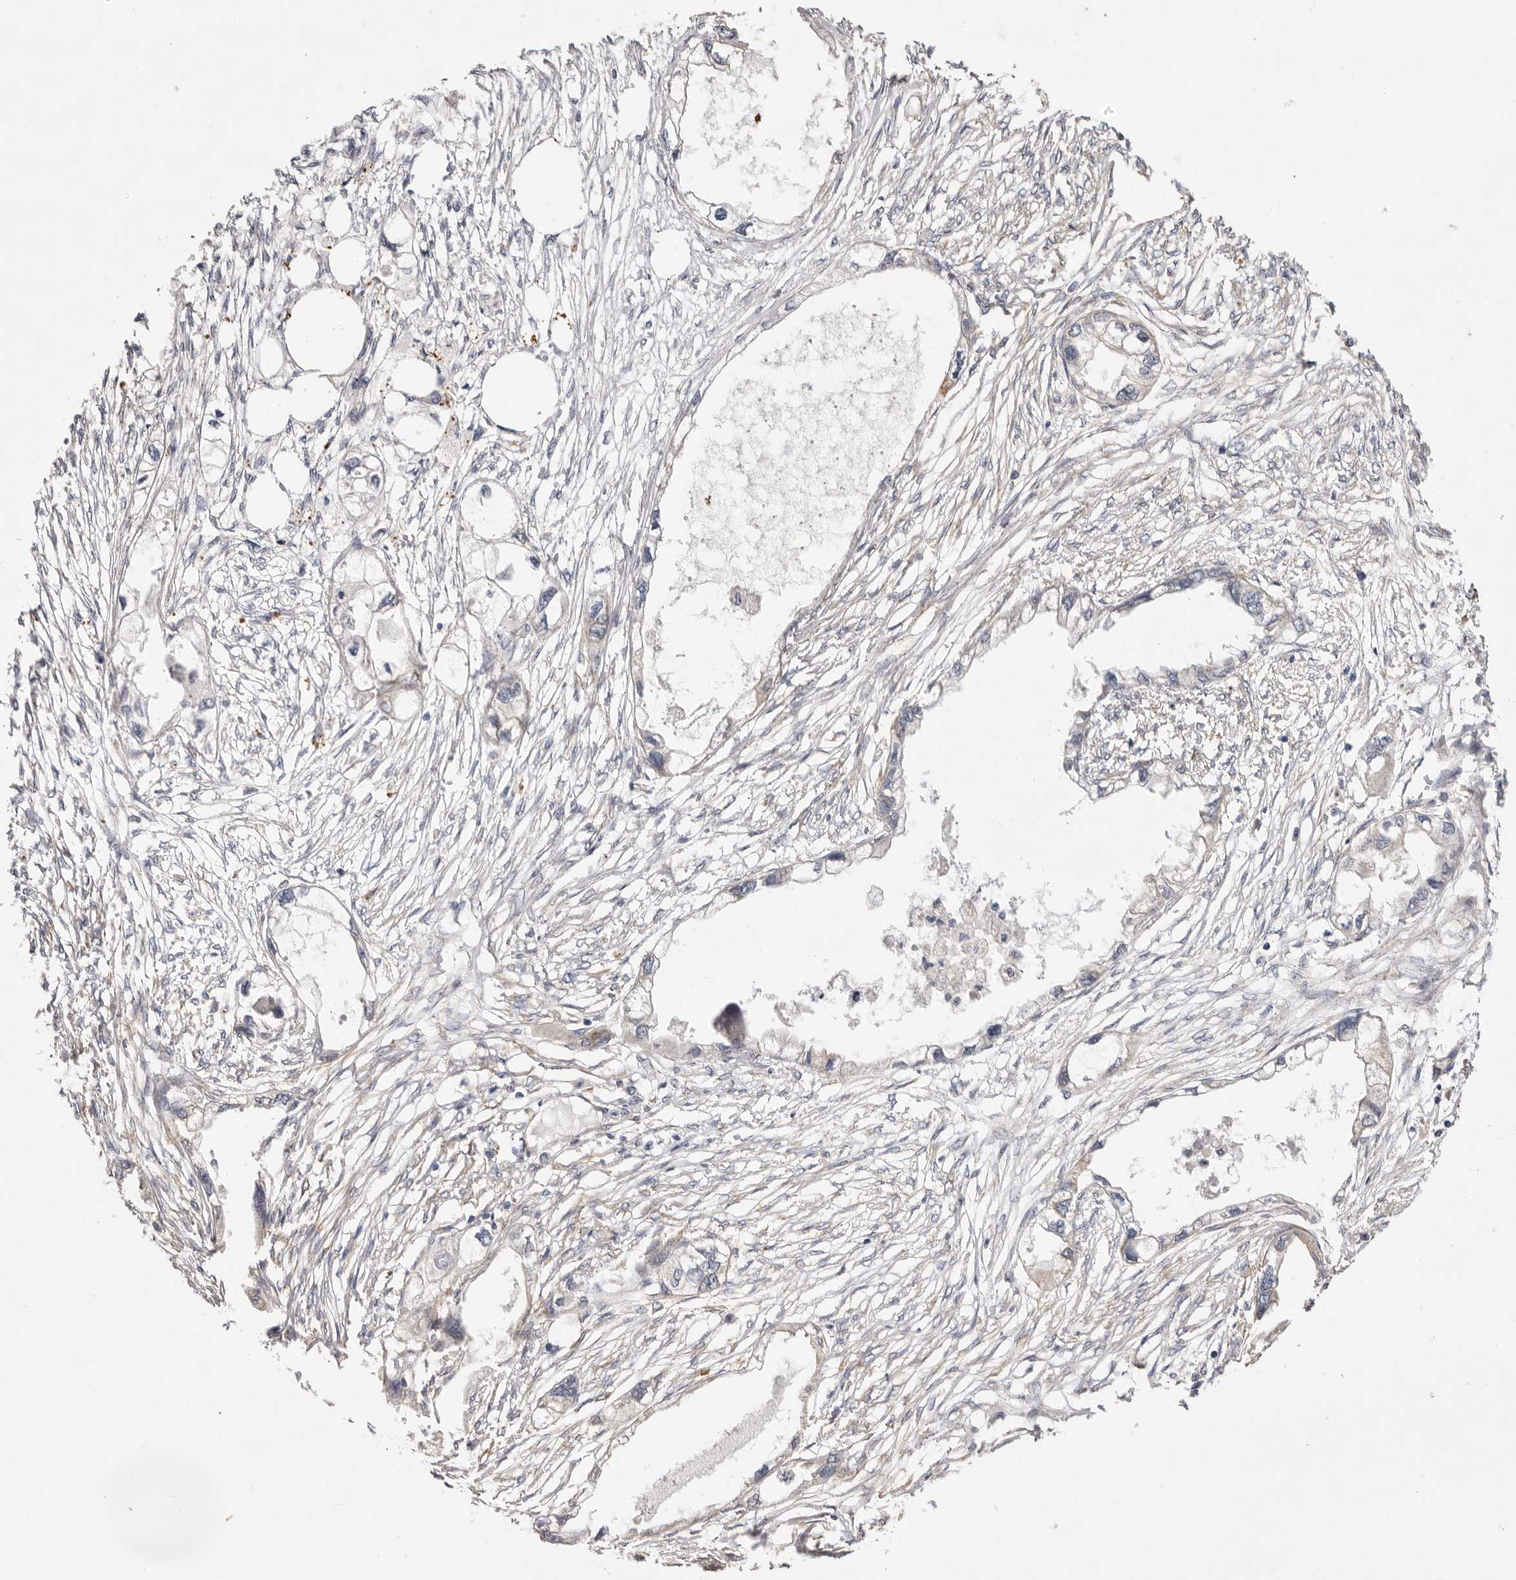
{"staining": {"intensity": "negative", "quantity": "none", "location": "none"}, "tissue": "endometrial cancer", "cell_type": "Tumor cells", "image_type": "cancer", "snomed": [{"axis": "morphology", "description": "Adenocarcinoma, NOS"}, {"axis": "morphology", "description": "Adenocarcinoma, metastatic, NOS"}, {"axis": "topography", "description": "Adipose tissue"}, {"axis": "topography", "description": "Endometrium"}], "caption": "An immunohistochemistry micrograph of endometrial cancer is shown. There is no staining in tumor cells of endometrial cancer.", "gene": "FAM167B", "patient": {"sex": "female", "age": 67}}